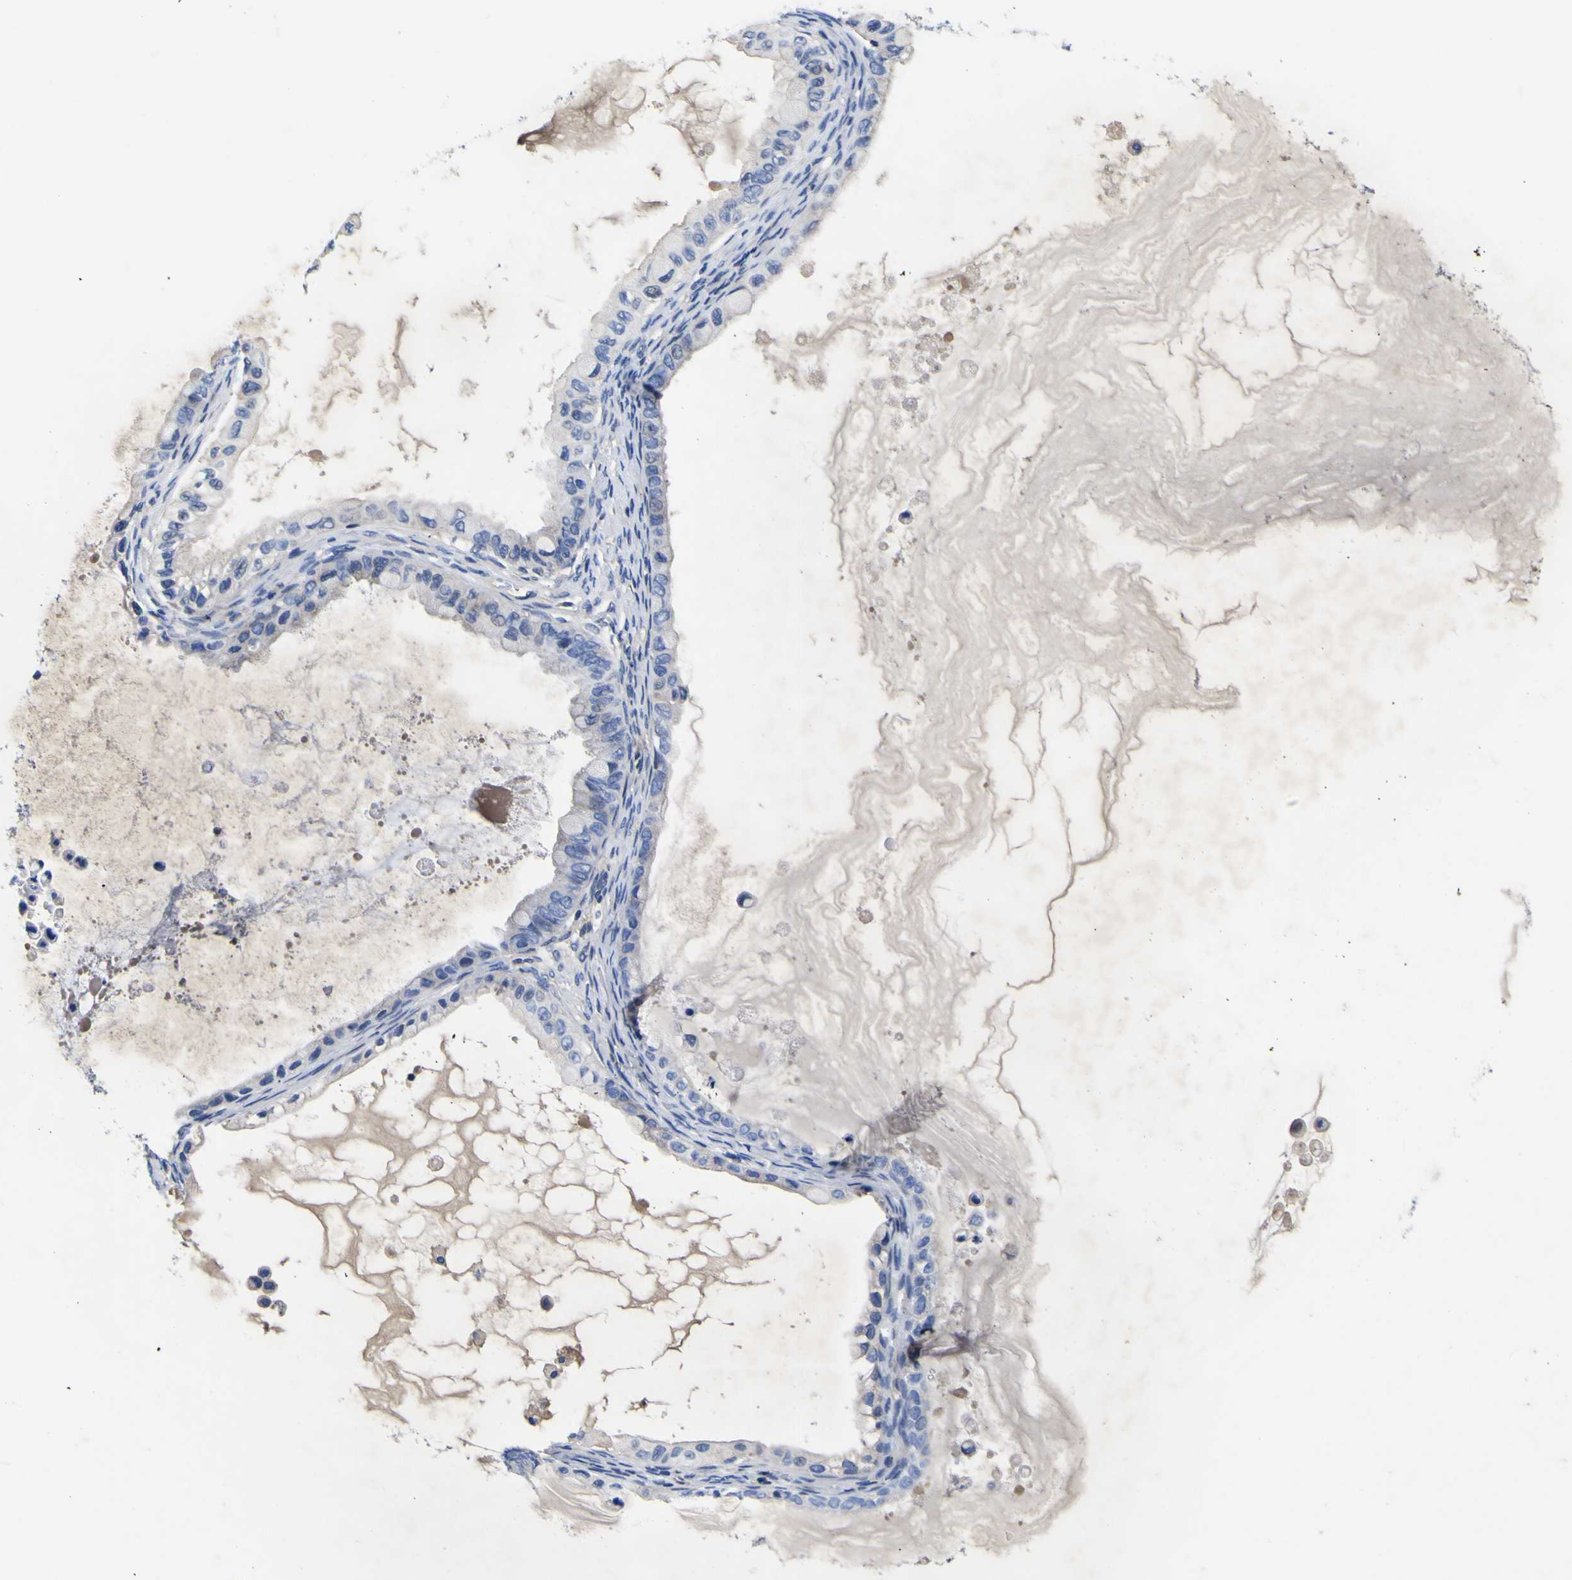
{"staining": {"intensity": "negative", "quantity": "none", "location": "none"}, "tissue": "ovarian cancer", "cell_type": "Tumor cells", "image_type": "cancer", "snomed": [{"axis": "morphology", "description": "Cystadenocarcinoma, mucinous, NOS"}, {"axis": "topography", "description": "Ovary"}], "caption": "Image shows no significant protein positivity in tumor cells of mucinous cystadenocarcinoma (ovarian).", "gene": "VASN", "patient": {"sex": "female", "age": 80}}